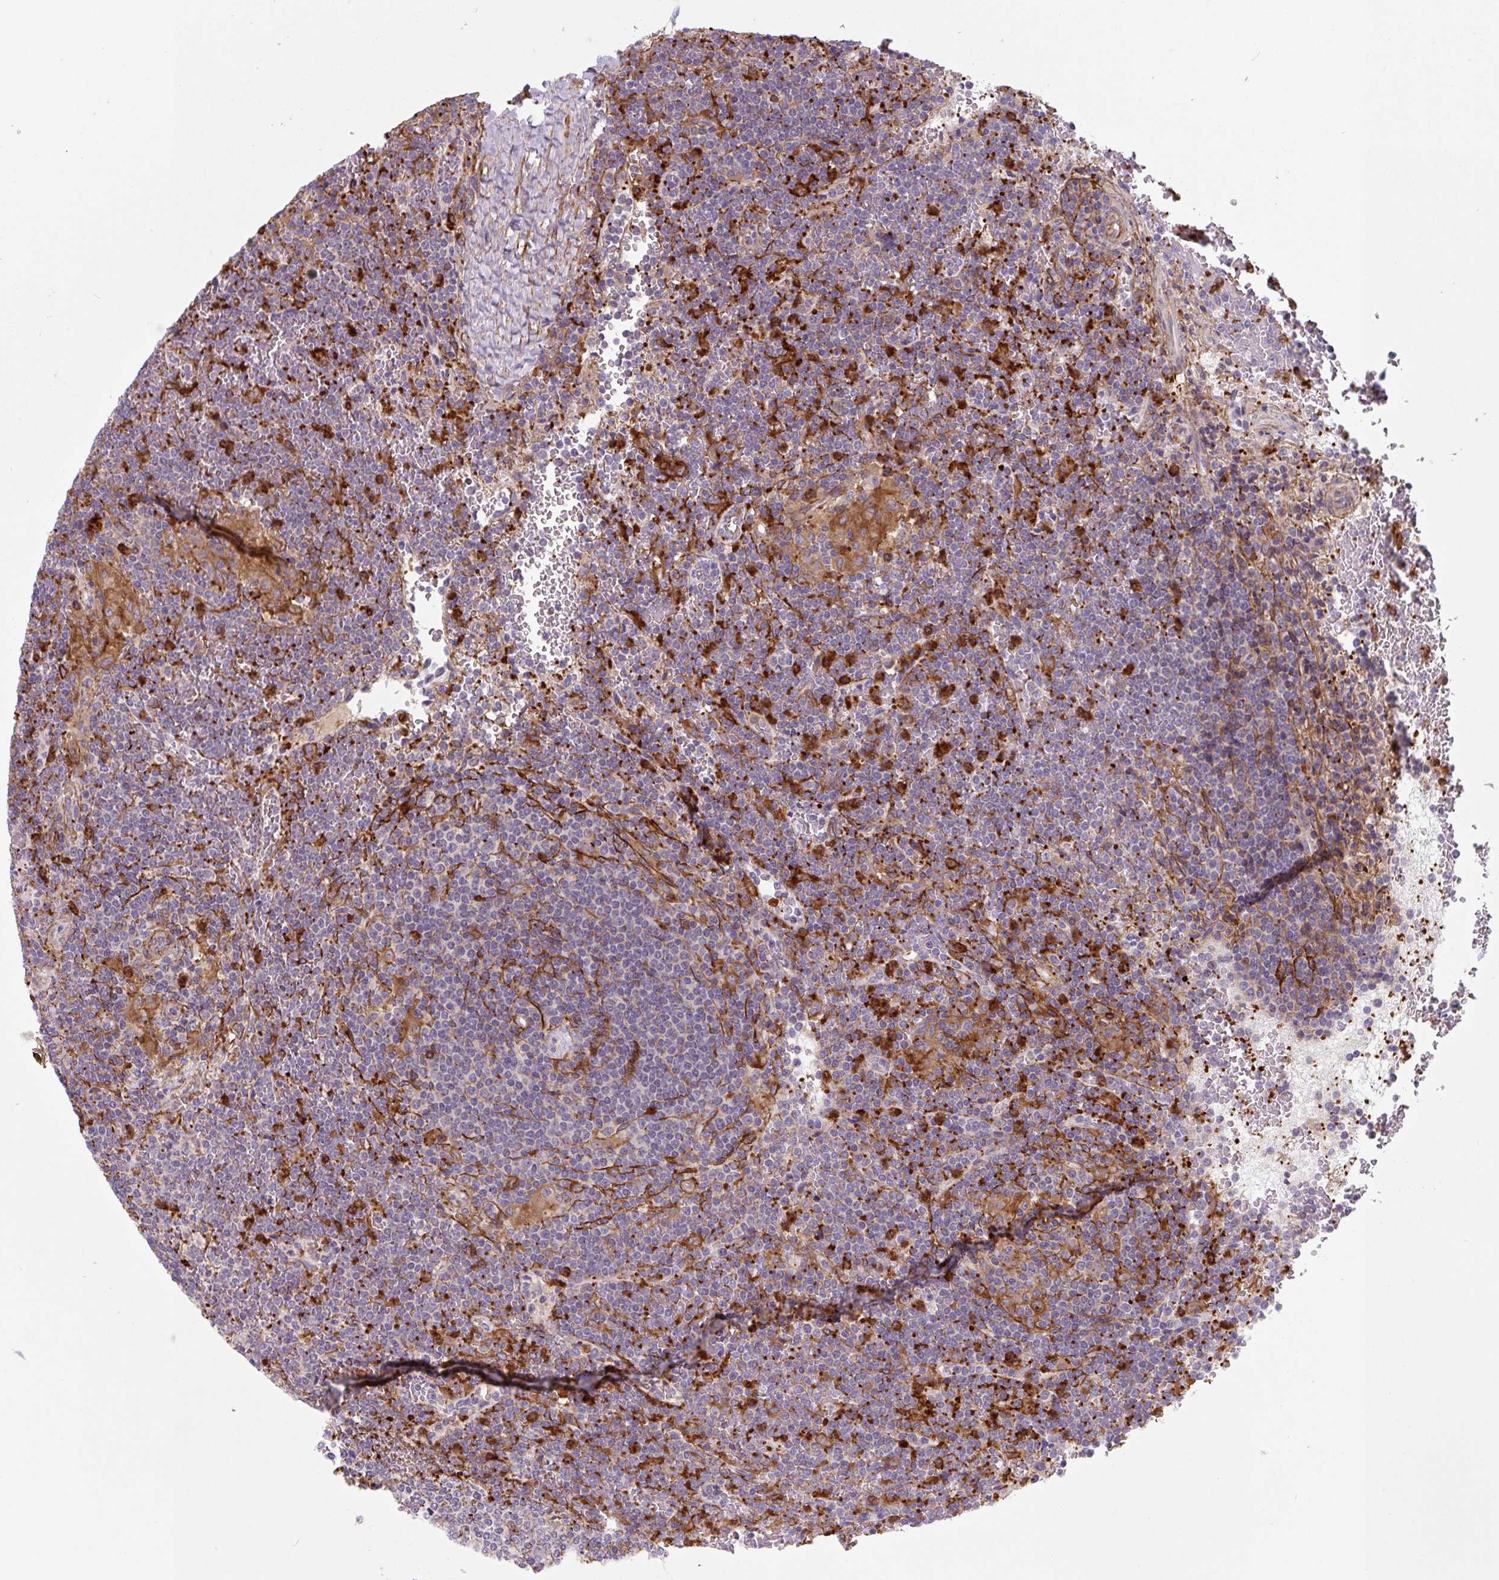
{"staining": {"intensity": "negative", "quantity": "none", "location": "none"}, "tissue": "lymphoma", "cell_type": "Tumor cells", "image_type": "cancer", "snomed": [{"axis": "morphology", "description": "Malignant lymphoma, non-Hodgkin's type, Low grade"}, {"axis": "topography", "description": "Spleen"}], "caption": "A micrograph of lymphoma stained for a protein reveals no brown staining in tumor cells.", "gene": "DHFR2", "patient": {"sex": "female", "age": 19}}